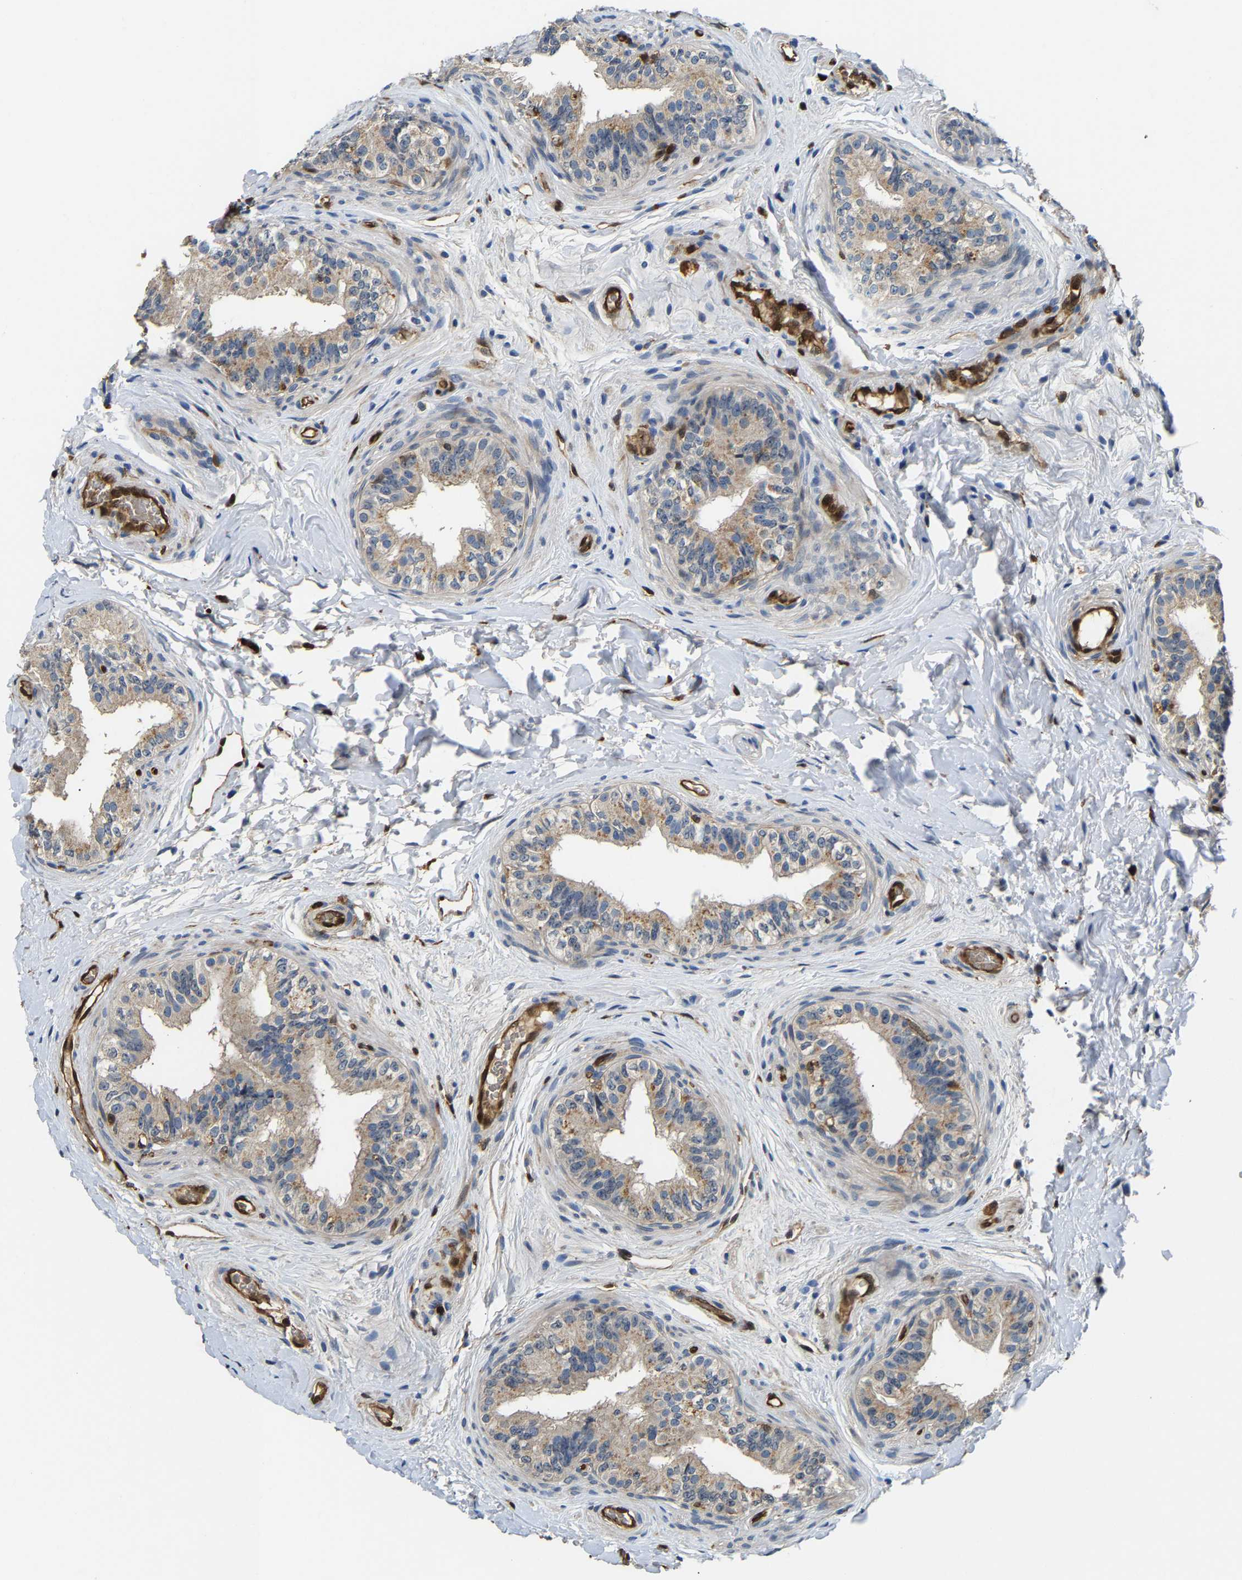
{"staining": {"intensity": "weak", "quantity": "25%-75%", "location": "cytoplasmic/membranous"}, "tissue": "epididymis", "cell_type": "Glandular cells", "image_type": "normal", "snomed": [{"axis": "morphology", "description": "Normal tissue, NOS"}, {"axis": "topography", "description": "Testis"}, {"axis": "topography", "description": "Epididymis"}], "caption": "Immunohistochemical staining of benign epididymis reveals 25%-75% levels of weak cytoplasmic/membranous protein expression in approximately 25%-75% of glandular cells.", "gene": "GIMAP7", "patient": {"sex": "male", "age": 36}}